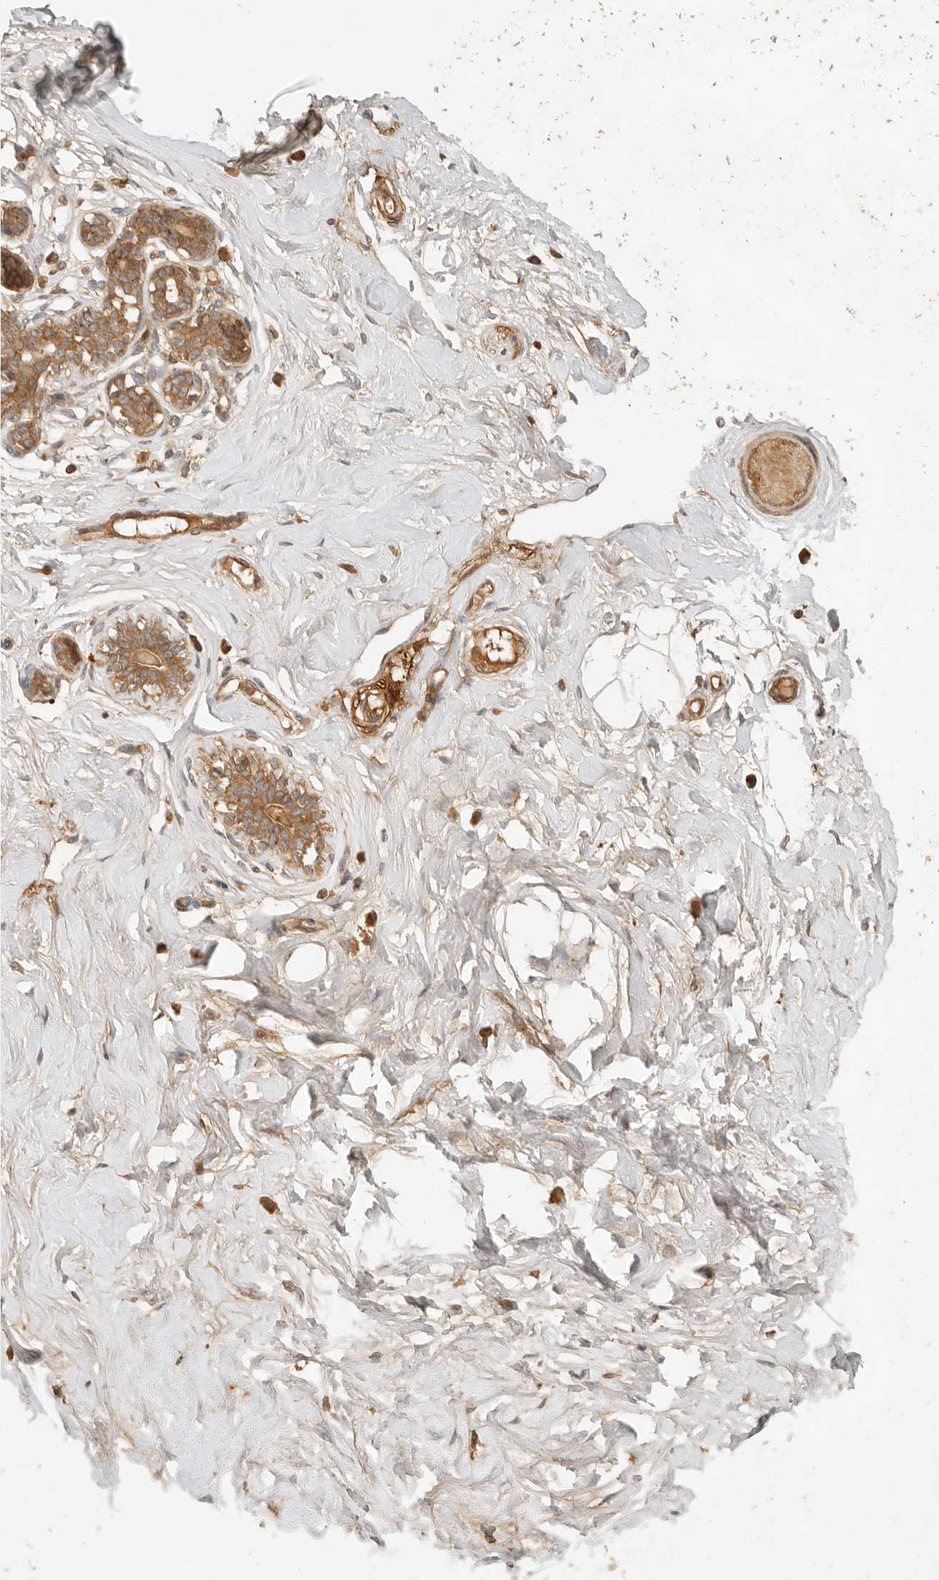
{"staining": {"intensity": "moderate", "quantity": "<25%", "location": "cytoplasmic/membranous"}, "tissue": "breast", "cell_type": "Adipocytes", "image_type": "normal", "snomed": [{"axis": "morphology", "description": "Normal tissue, NOS"}, {"axis": "morphology", "description": "Adenoma, NOS"}, {"axis": "topography", "description": "Breast"}], "caption": "IHC of benign human breast displays low levels of moderate cytoplasmic/membranous expression in approximately <25% of adipocytes.", "gene": "ANKRD61", "patient": {"sex": "female", "age": 23}}